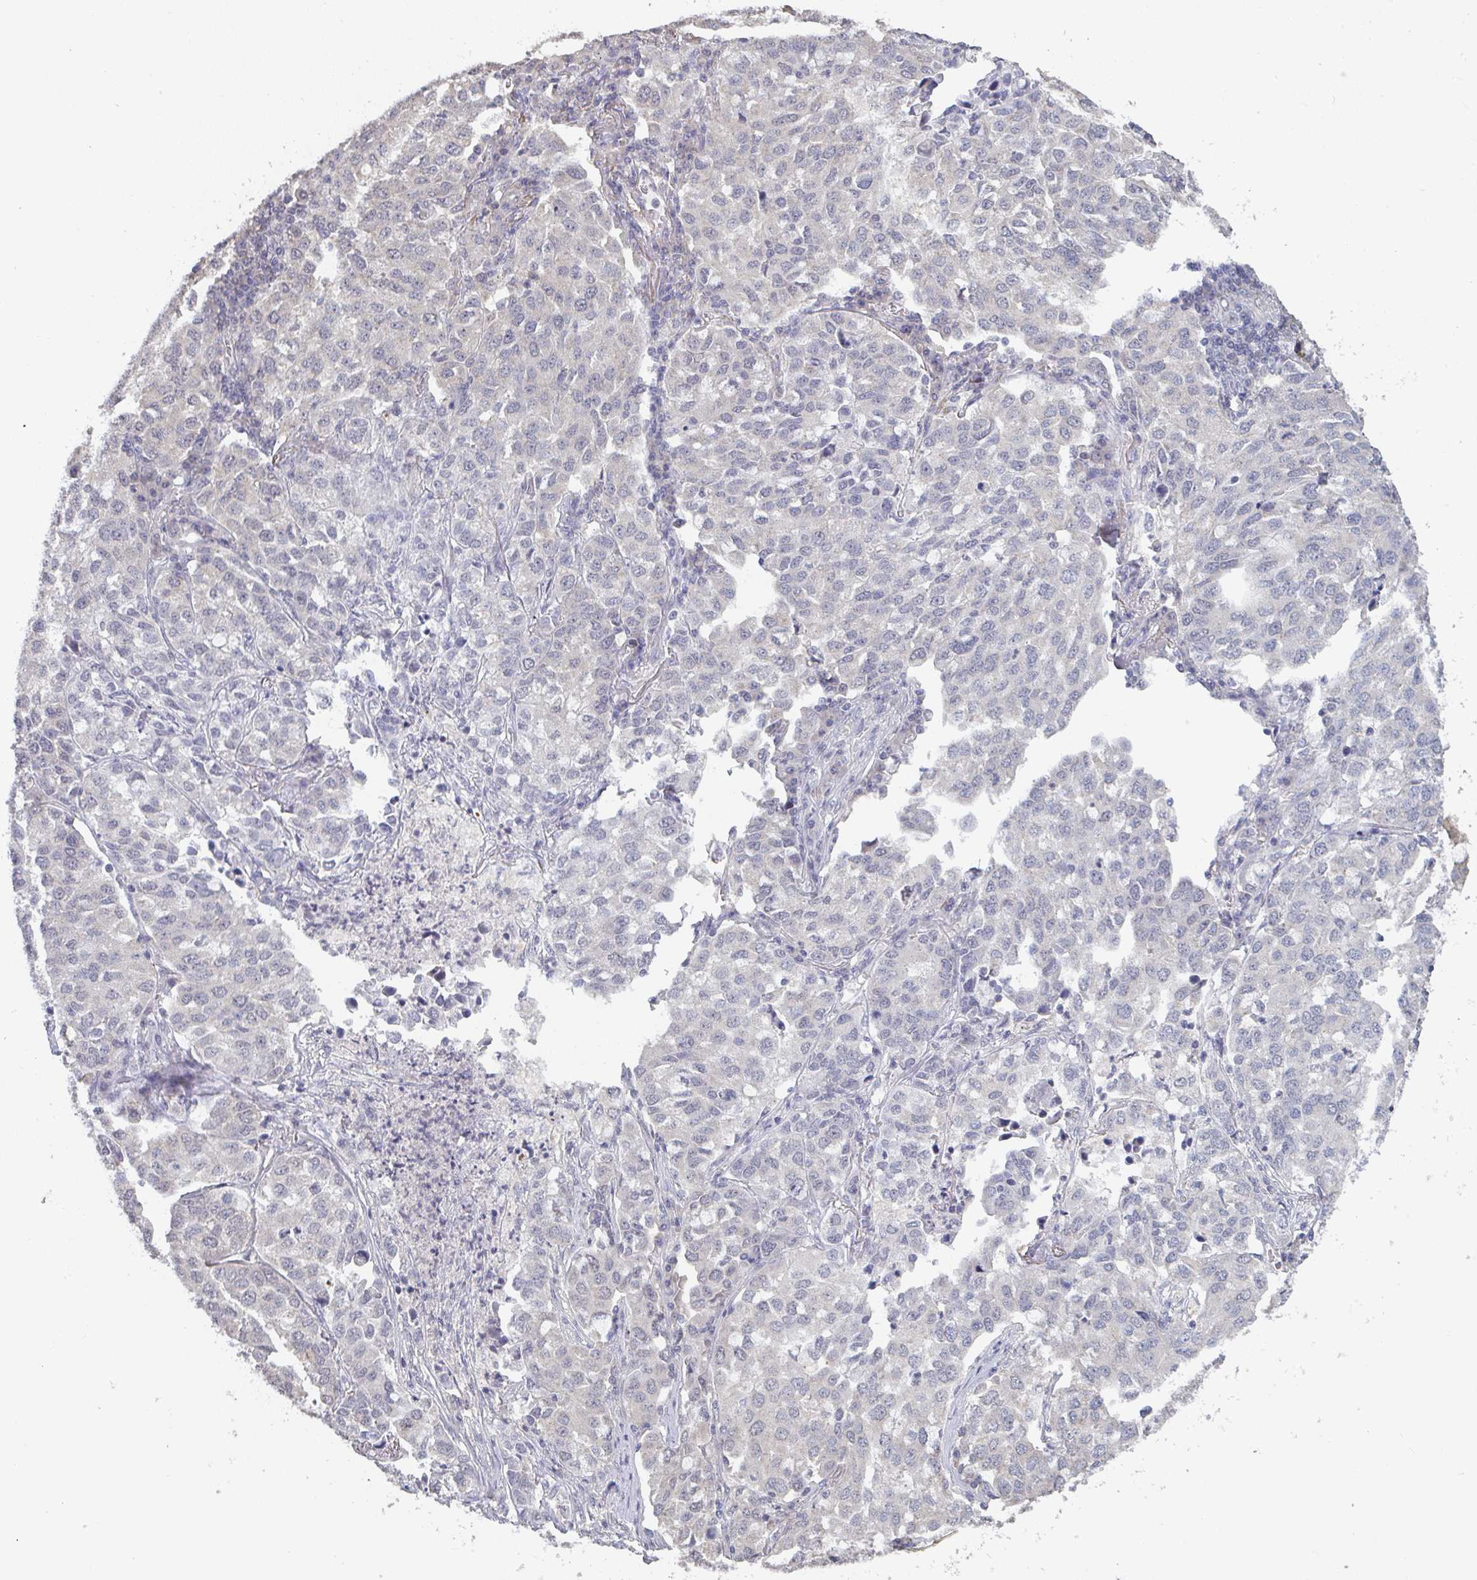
{"staining": {"intensity": "weak", "quantity": "<25%", "location": "cytoplasmic/membranous"}, "tissue": "lung cancer", "cell_type": "Tumor cells", "image_type": "cancer", "snomed": [{"axis": "morphology", "description": "Adenocarcinoma, NOS"}, {"axis": "morphology", "description": "Adenocarcinoma, metastatic, NOS"}, {"axis": "topography", "description": "Lymph node"}, {"axis": "topography", "description": "Lung"}], "caption": "Immunohistochemistry (IHC) of lung cancer (adenocarcinoma) shows no expression in tumor cells.", "gene": "LIX1", "patient": {"sex": "female", "age": 65}}